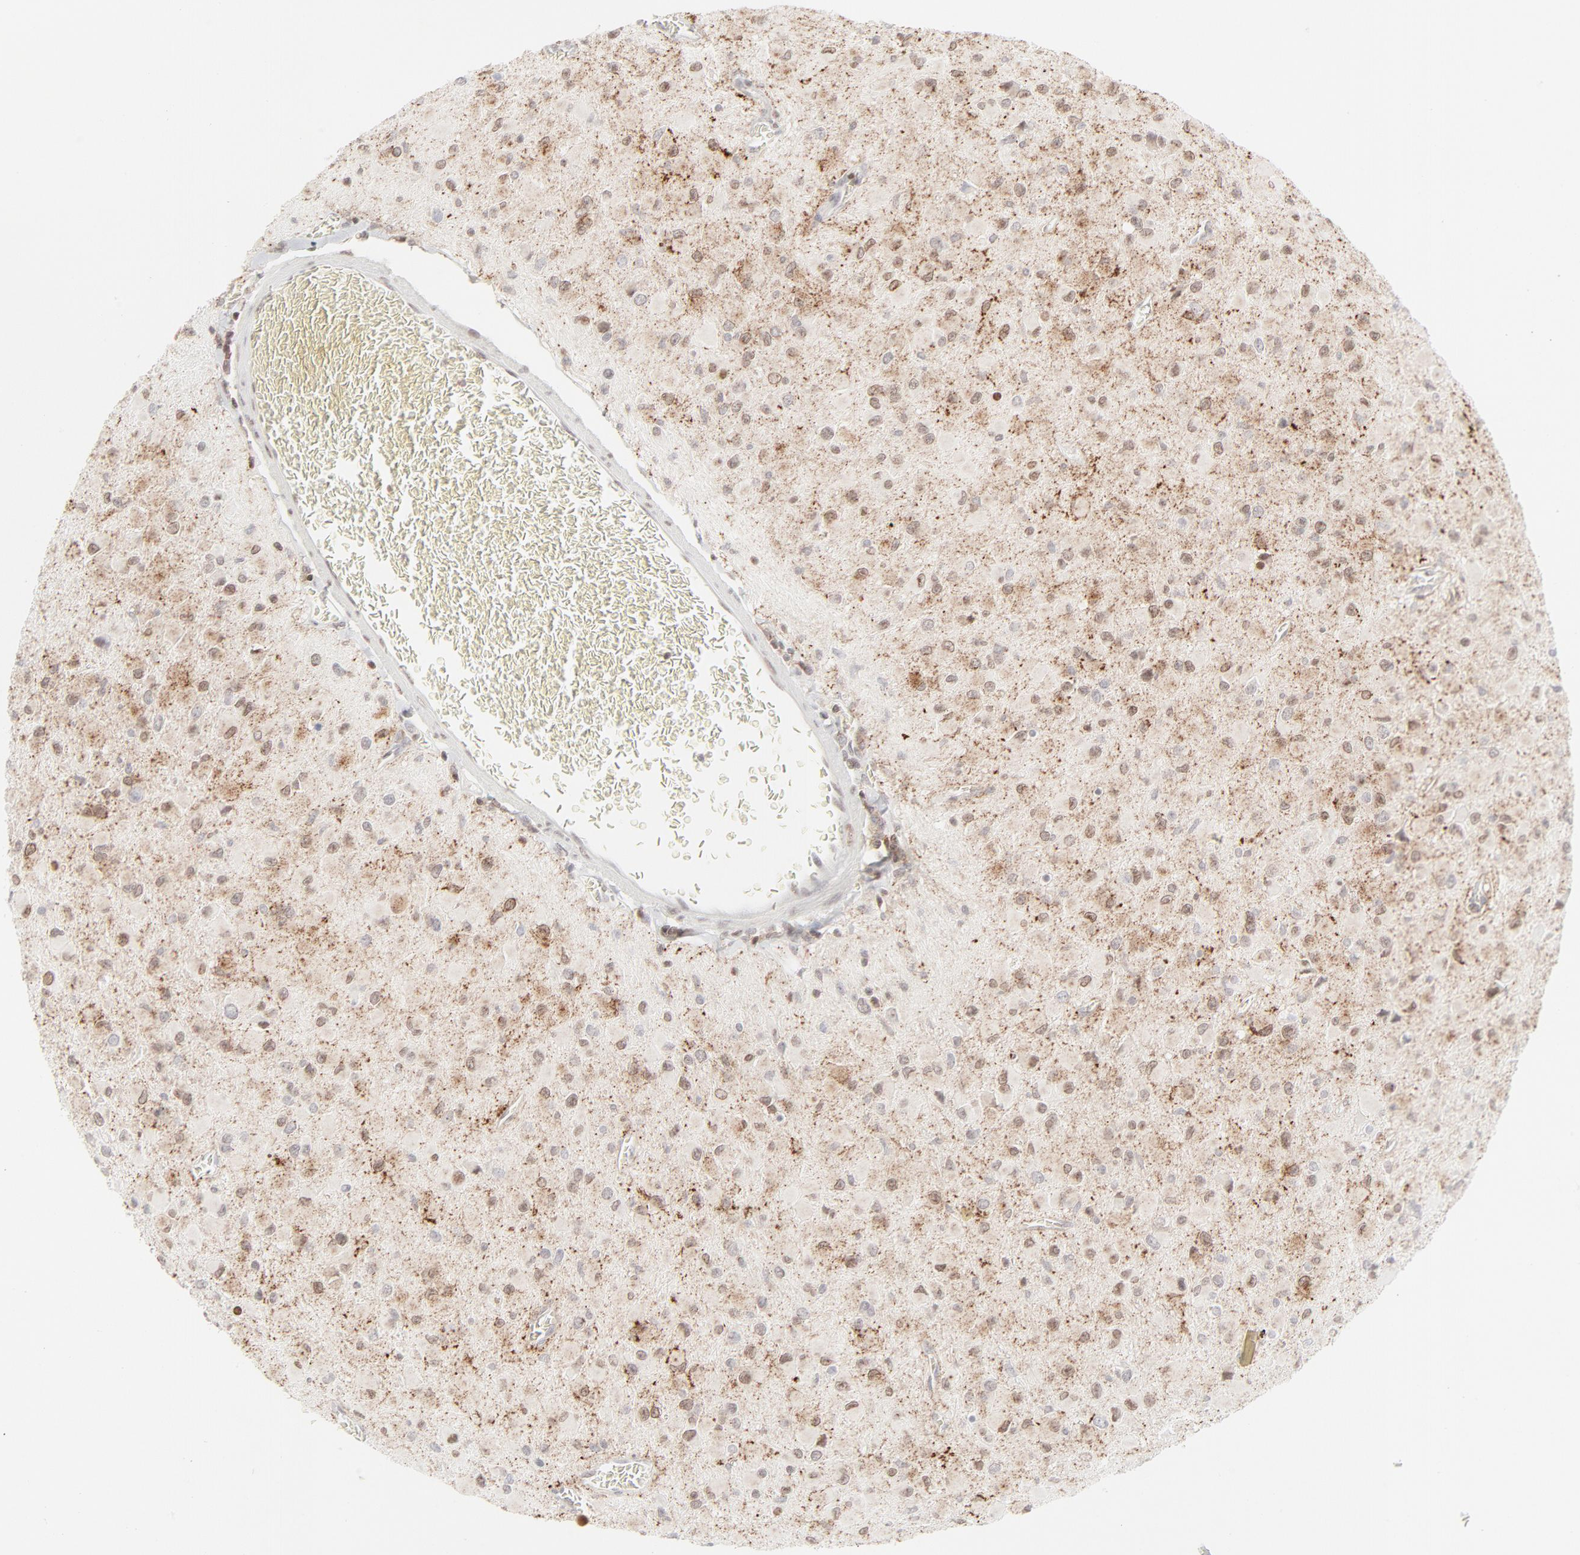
{"staining": {"intensity": "weak", "quantity": "25%-75%", "location": "nuclear"}, "tissue": "glioma", "cell_type": "Tumor cells", "image_type": "cancer", "snomed": [{"axis": "morphology", "description": "Glioma, malignant, Low grade"}, {"axis": "topography", "description": "Brain"}], "caption": "Weak nuclear protein staining is present in about 25%-75% of tumor cells in glioma.", "gene": "PRKCB", "patient": {"sex": "male", "age": 42}}